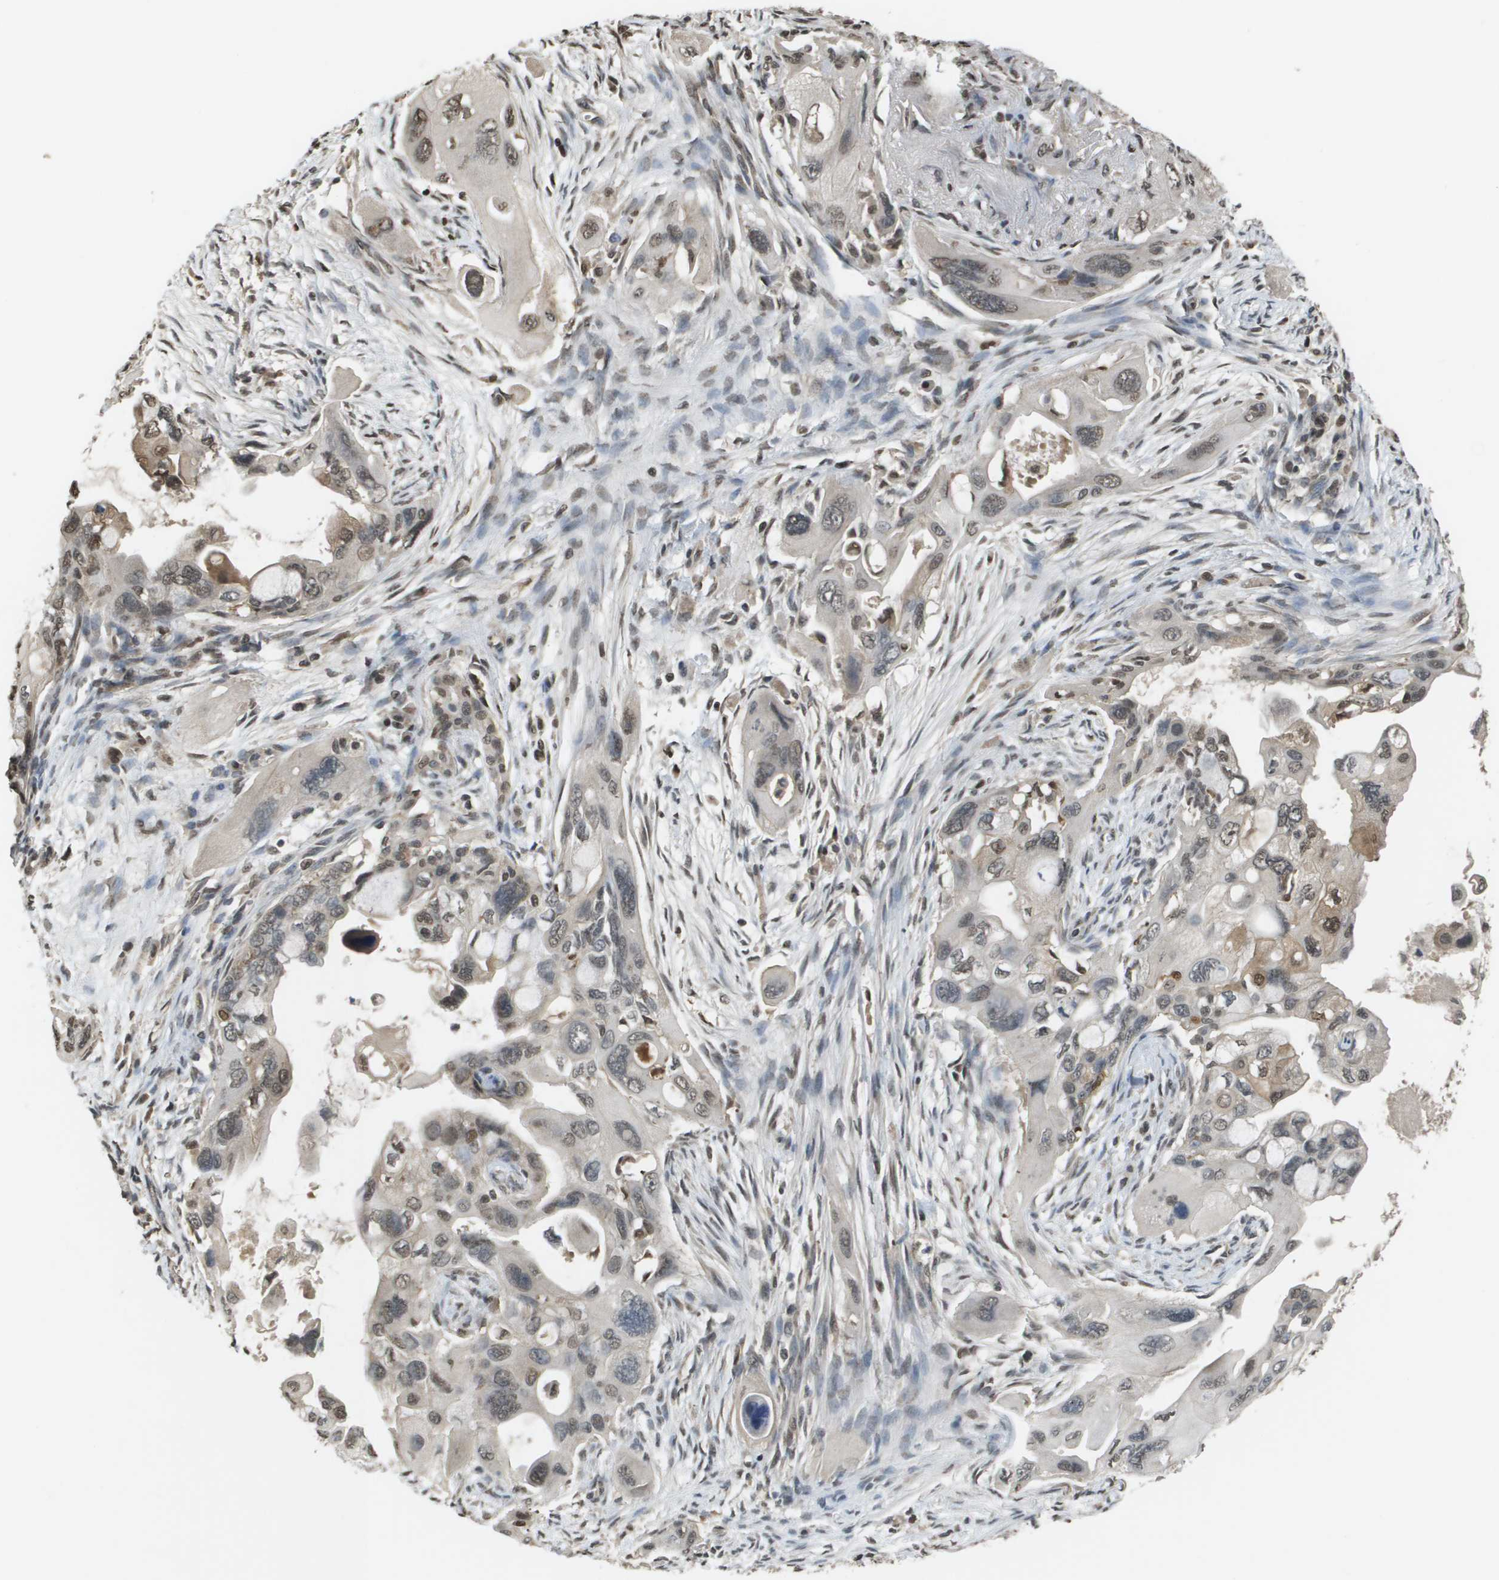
{"staining": {"intensity": "moderate", "quantity": "<25%", "location": "cytoplasmic/membranous,nuclear"}, "tissue": "pancreatic cancer", "cell_type": "Tumor cells", "image_type": "cancer", "snomed": [{"axis": "morphology", "description": "Adenocarcinoma, NOS"}, {"axis": "topography", "description": "Pancreas"}], "caption": "Immunohistochemistry staining of adenocarcinoma (pancreatic), which exhibits low levels of moderate cytoplasmic/membranous and nuclear expression in approximately <25% of tumor cells indicating moderate cytoplasmic/membranous and nuclear protein positivity. The staining was performed using DAB (brown) for protein detection and nuclei were counterstained in hematoxylin (blue).", "gene": "NDRG2", "patient": {"sex": "male", "age": 73}}